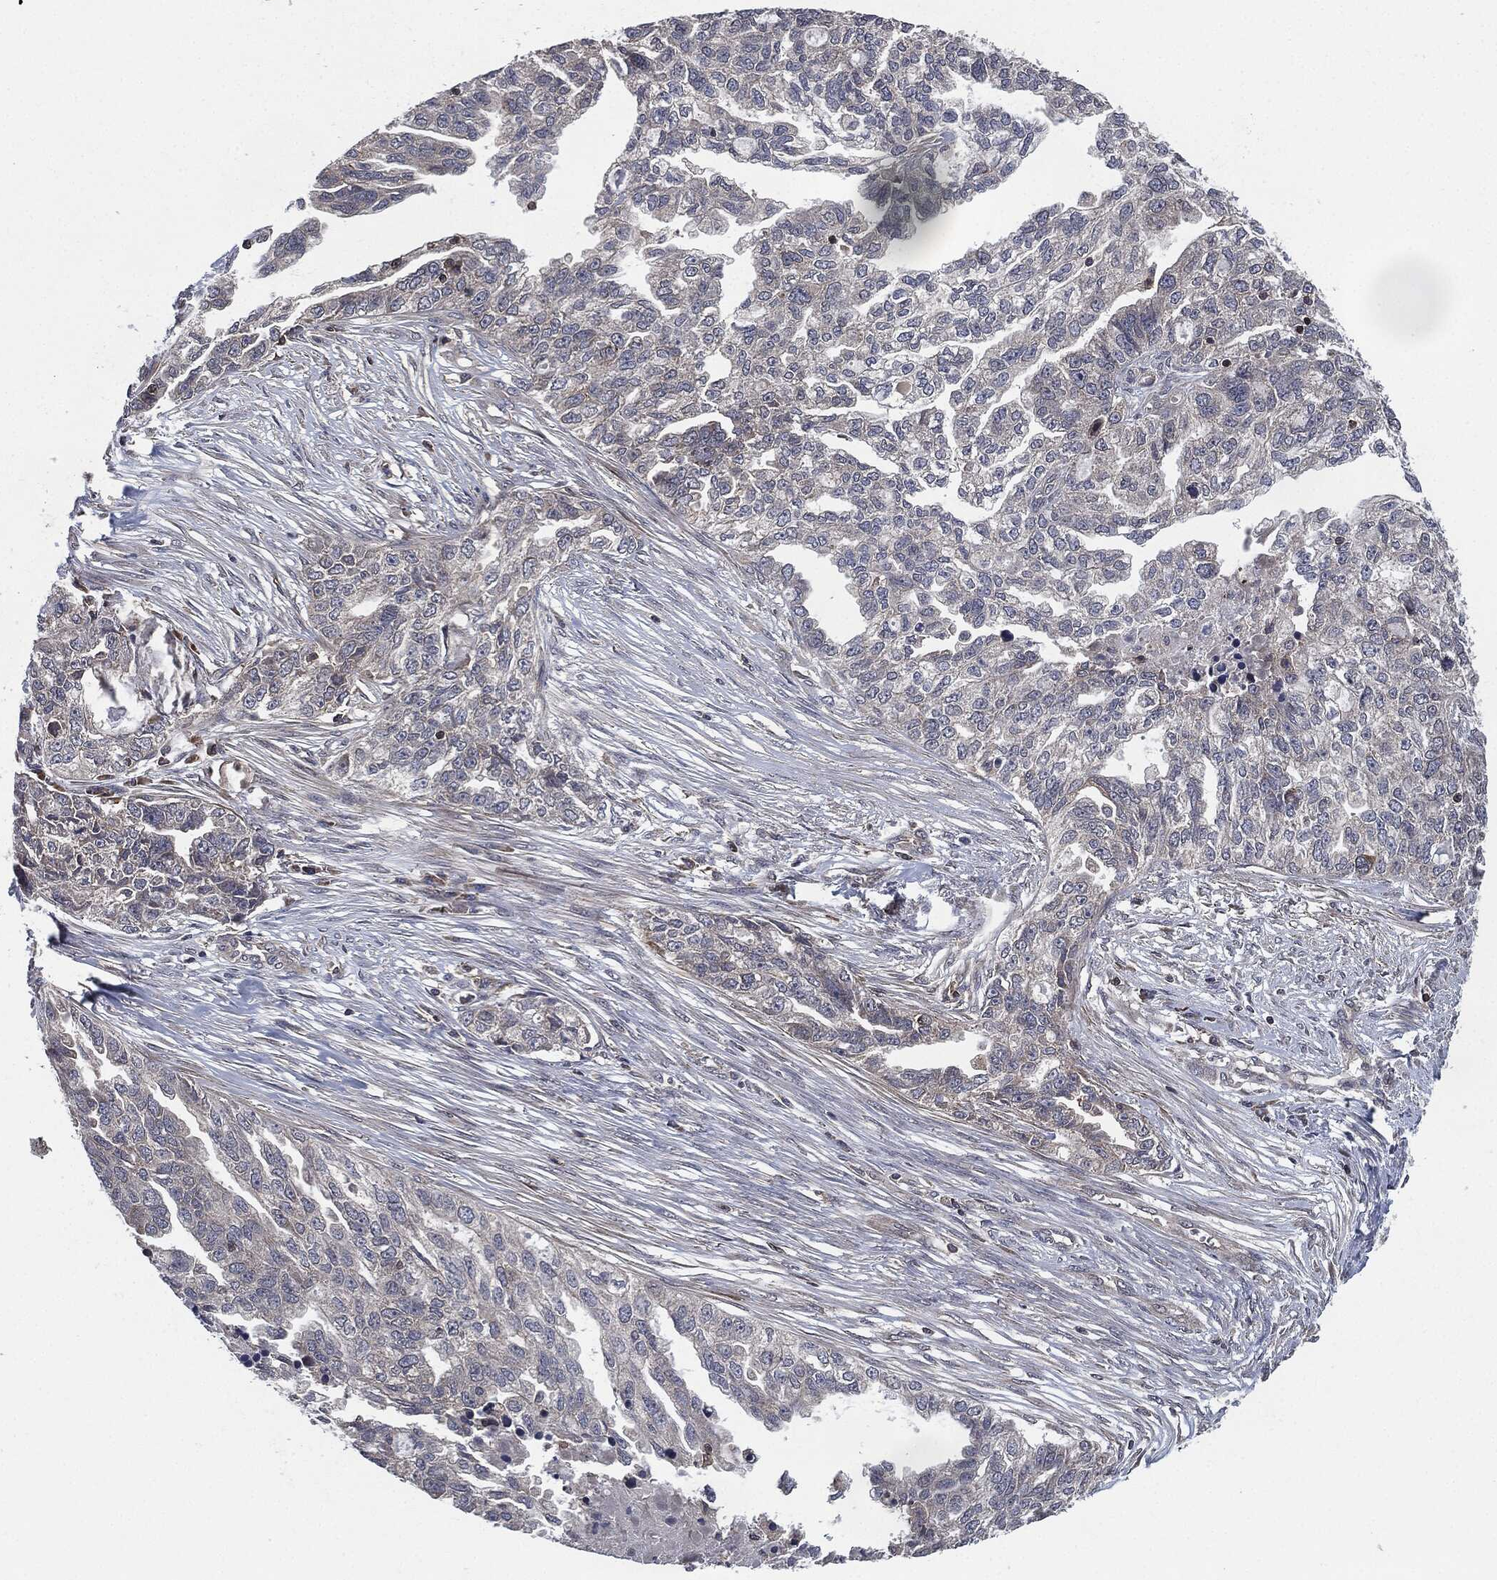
{"staining": {"intensity": "negative", "quantity": "none", "location": "none"}, "tissue": "ovarian cancer", "cell_type": "Tumor cells", "image_type": "cancer", "snomed": [{"axis": "morphology", "description": "Cystadenocarcinoma, serous, NOS"}, {"axis": "topography", "description": "Ovary"}], "caption": "Immunohistochemistry (IHC) histopathology image of ovarian cancer stained for a protein (brown), which demonstrates no expression in tumor cells.", "gene": "UBR1", "patient": {"sex": "female", "age": 51}}